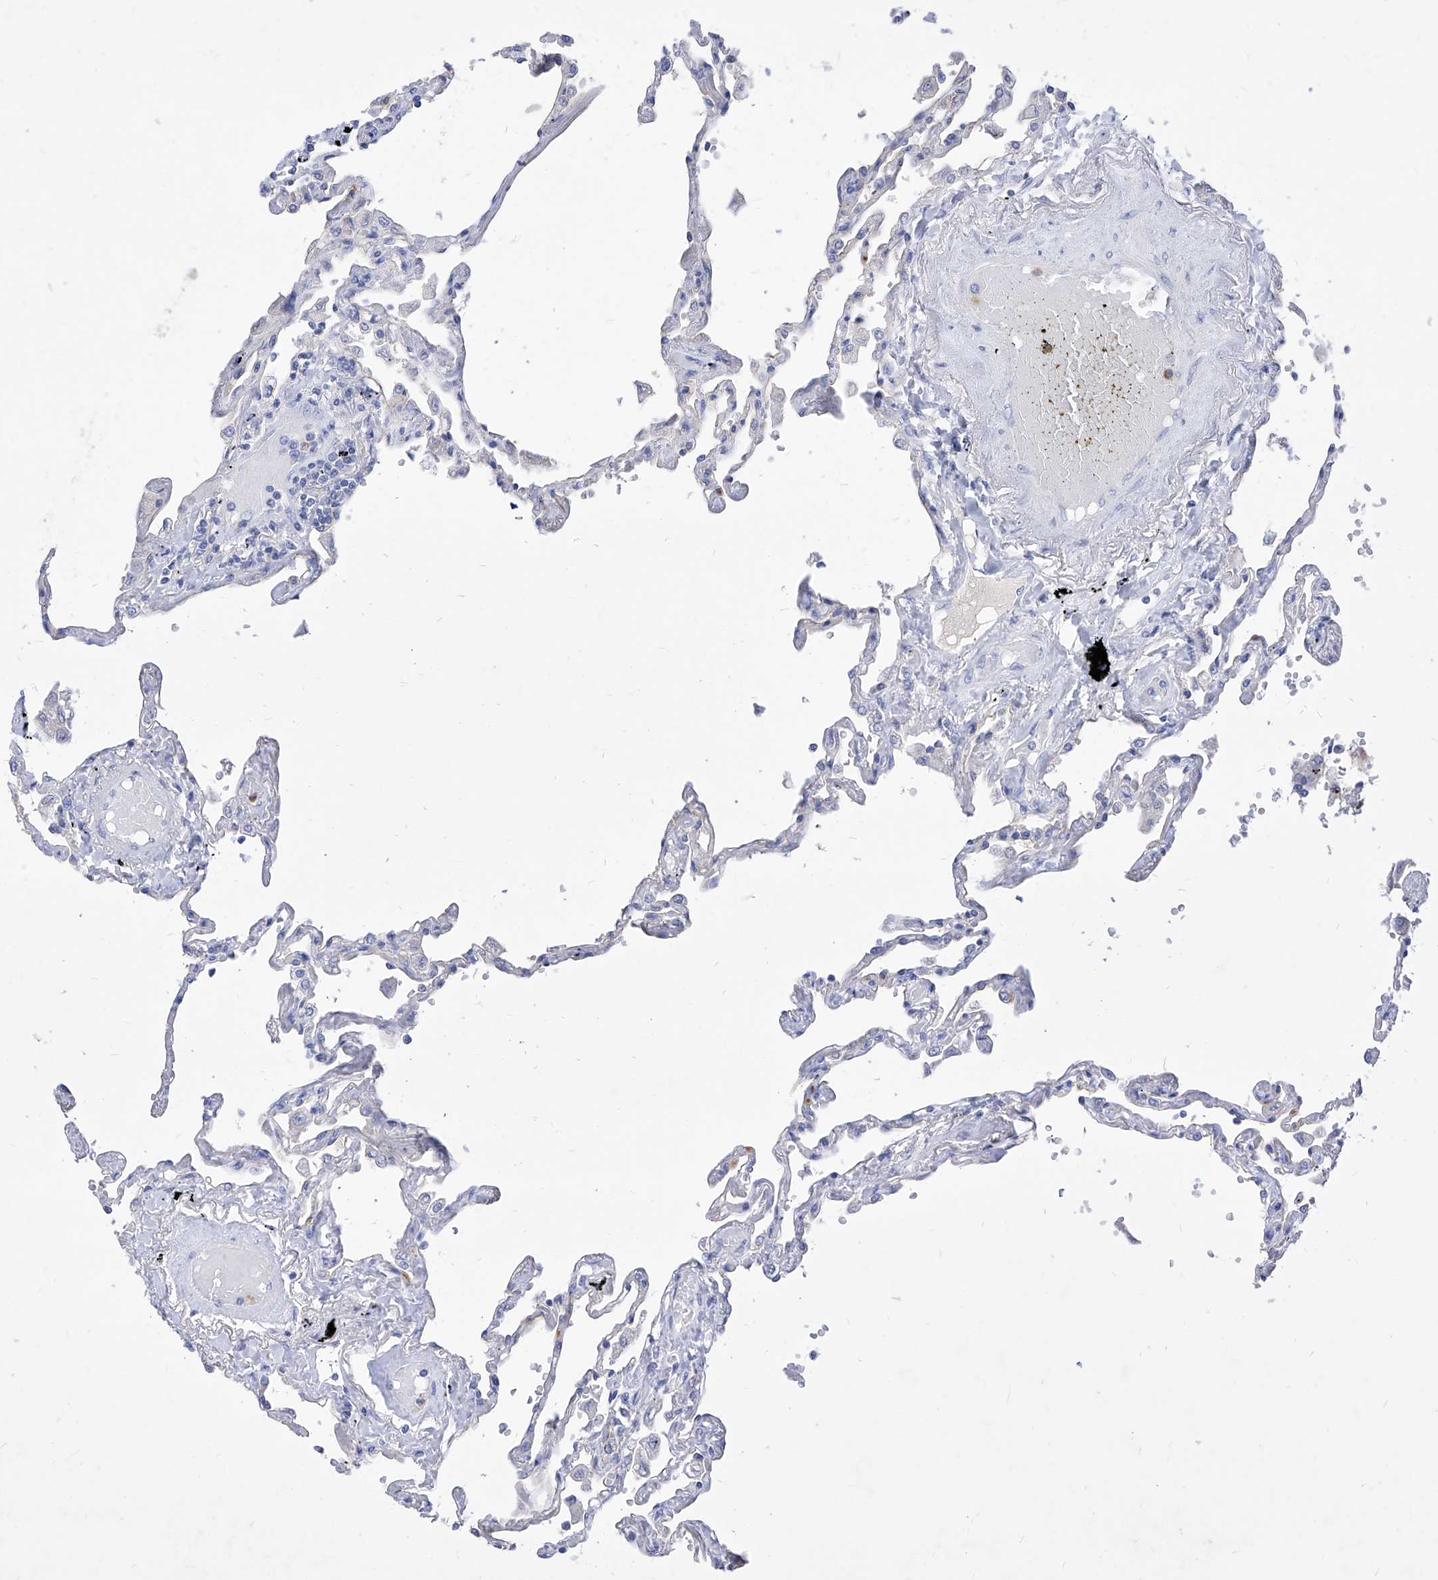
{"staining": {"intensity": "negative", "quantity": "none", "location": "none"}, "tissue": "lung", "cell_type": "Alveolar cells", "image_type": "normal", "snomed": [{"axis": "morphology", "description": "Normal tissue, NOS"}, {"axis": "topography", "description": "Lung"}], "caption": "Protein analysis of normal lung shows no significant staining in alveolar cells.", "gene": "VAX1", "patient": {"sex": "female", "age": 67}}